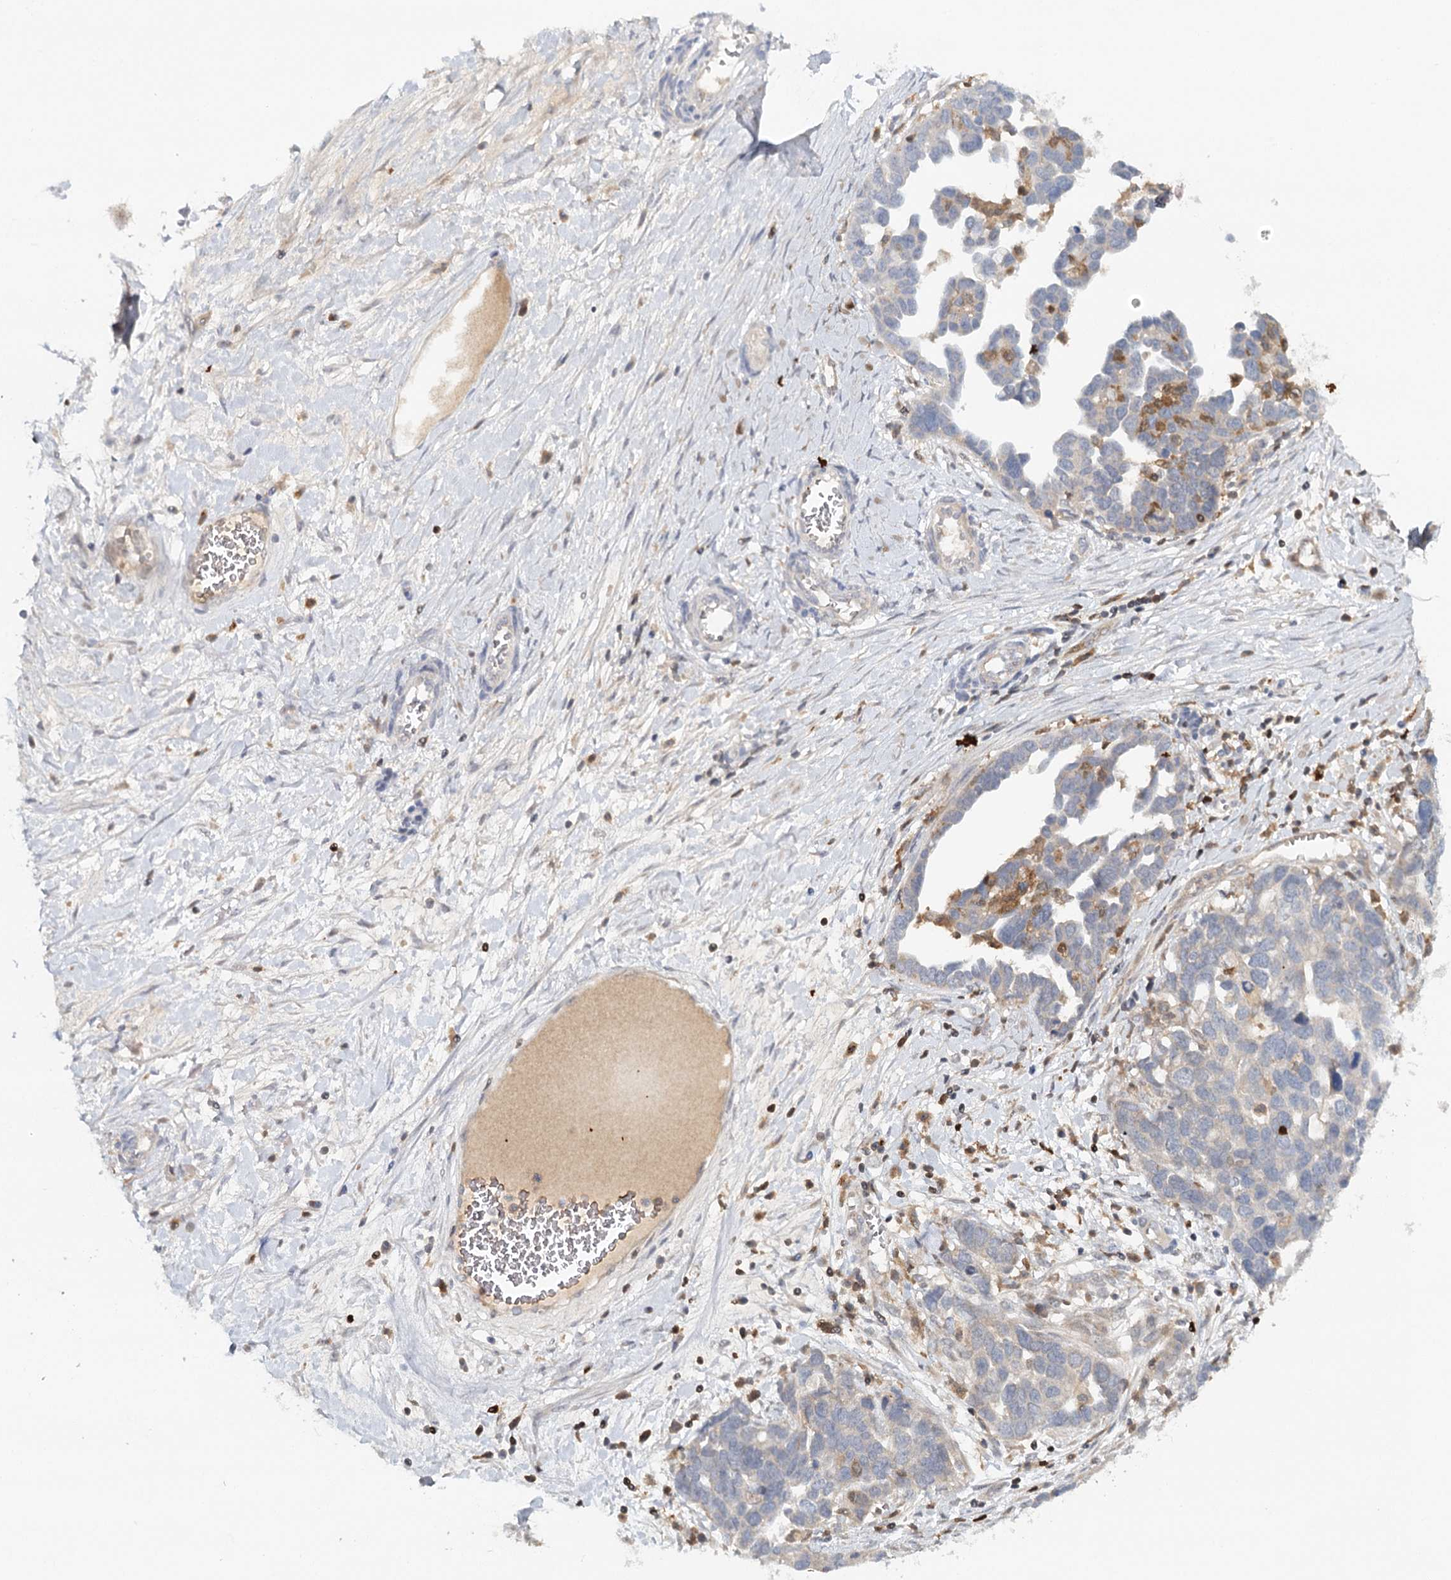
{"staining": {"intensity": "negative", "quantity": "none", "location": "none"}, "tissue": "ovarian cancer", "cell_type": "Tumor cells", "image_type": "cancer", "snomed": [{"axis": "morphology", "description": "Cystadenocarcinoma, serous, NOS"}, {"axis": "topography", "description": "Ovary"}], "caption": "Tumor cells are negative for brown protein staining in ovarian cancer. (DAB (3,3'-diaminobenzidine) immunohistochemistry (IHC) visualized using brightfield microscopy, high magnification).", "gene": "SLC41A2", "patient": {"sex": "female", "age": 54}}